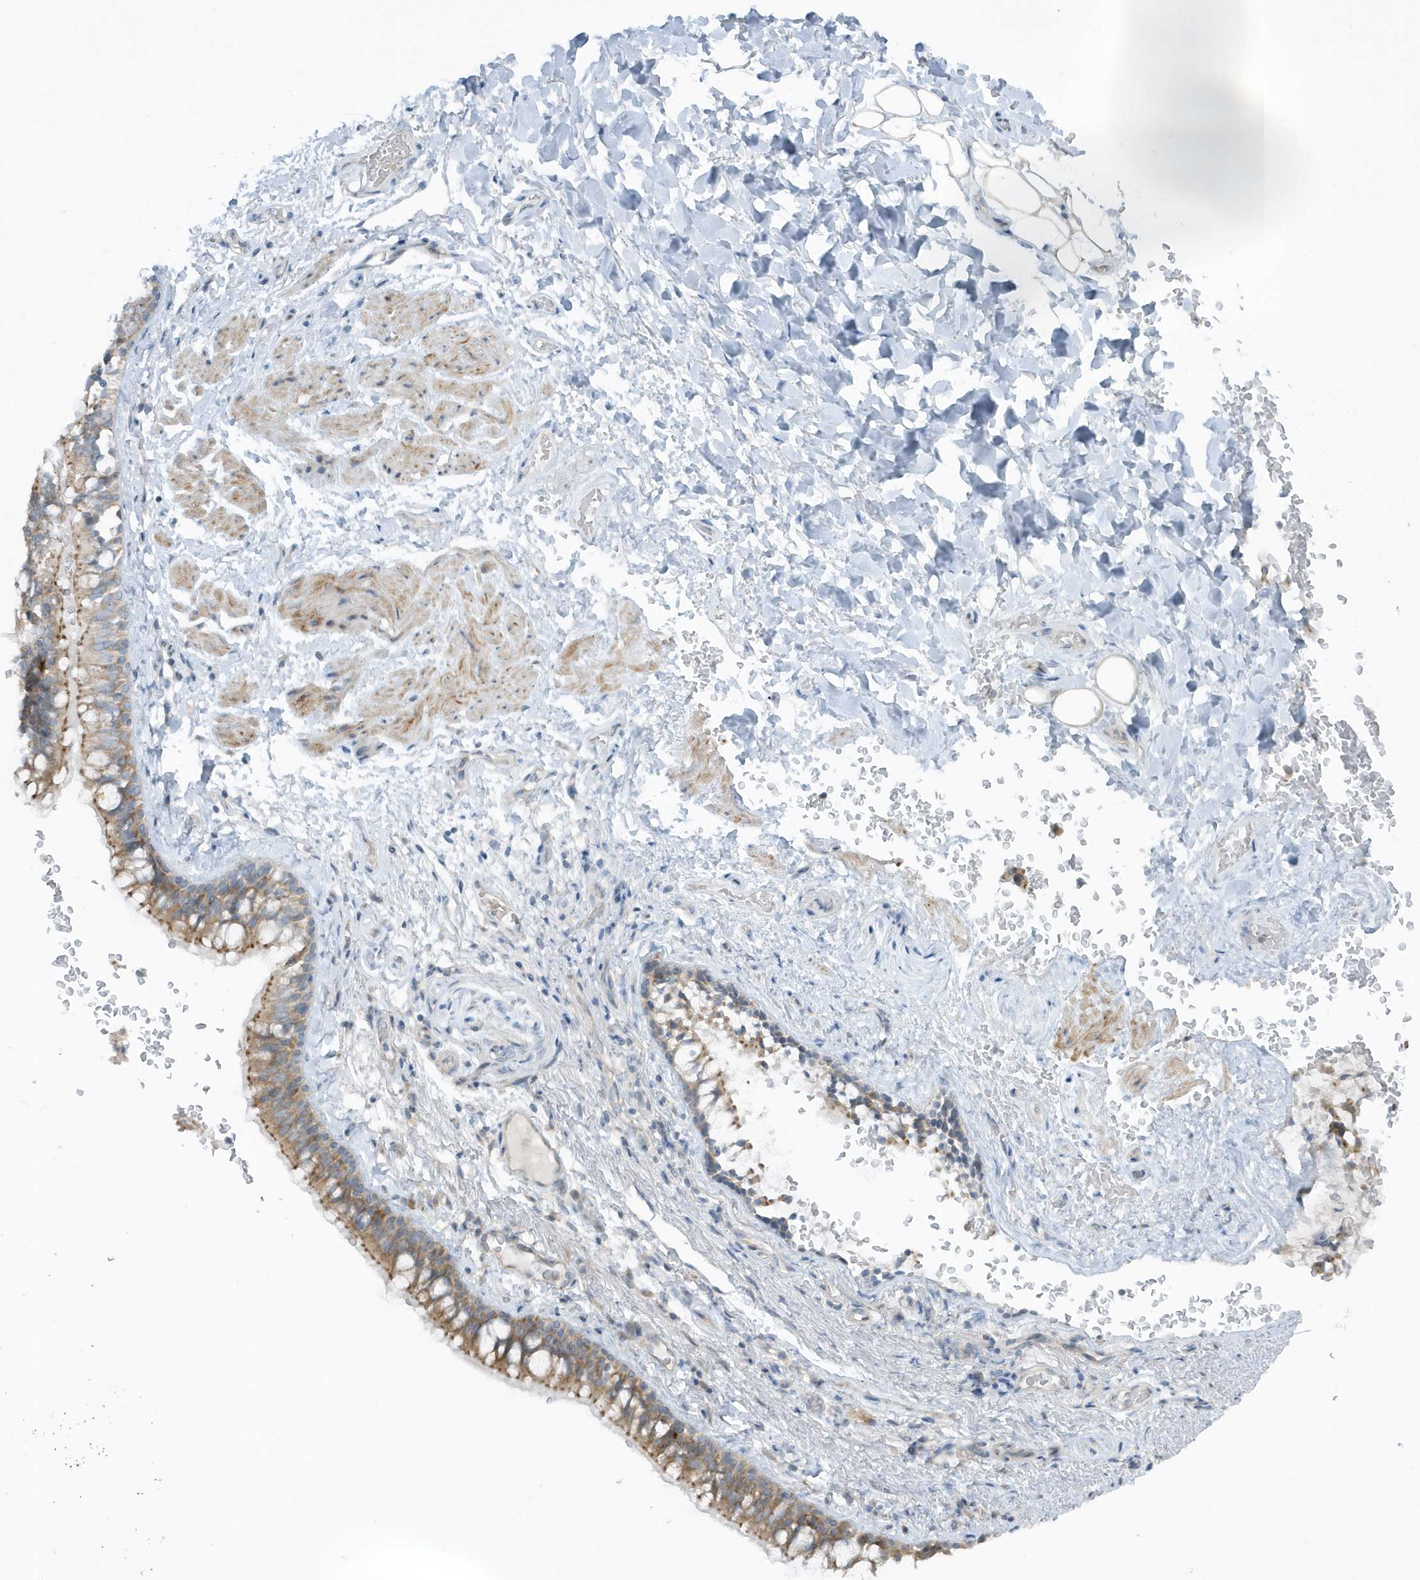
{"staining": {"intensity": "moderate", "quantity": ">75%", "location": "cytoplasmic/membranous"}, "tissue": "bronchus", "cell_type": "Respiratory epithelial cells", "image_type": "normal", "snomed": [{"axis": "morphology", "description": "Normal tissue, NOS"}, {"axis": "topography", "description": "Cartilage tissue"}, {"axis": "topography", "description": "Bronchus"}], "caption": "A micrograph of human bronchus stained for a protein shows moderate cytoplasmic/membranous brown staining in respiratory epithelial cells.", "gene": "SCN3A", "patient": {"sex": "female", "age": 36}}